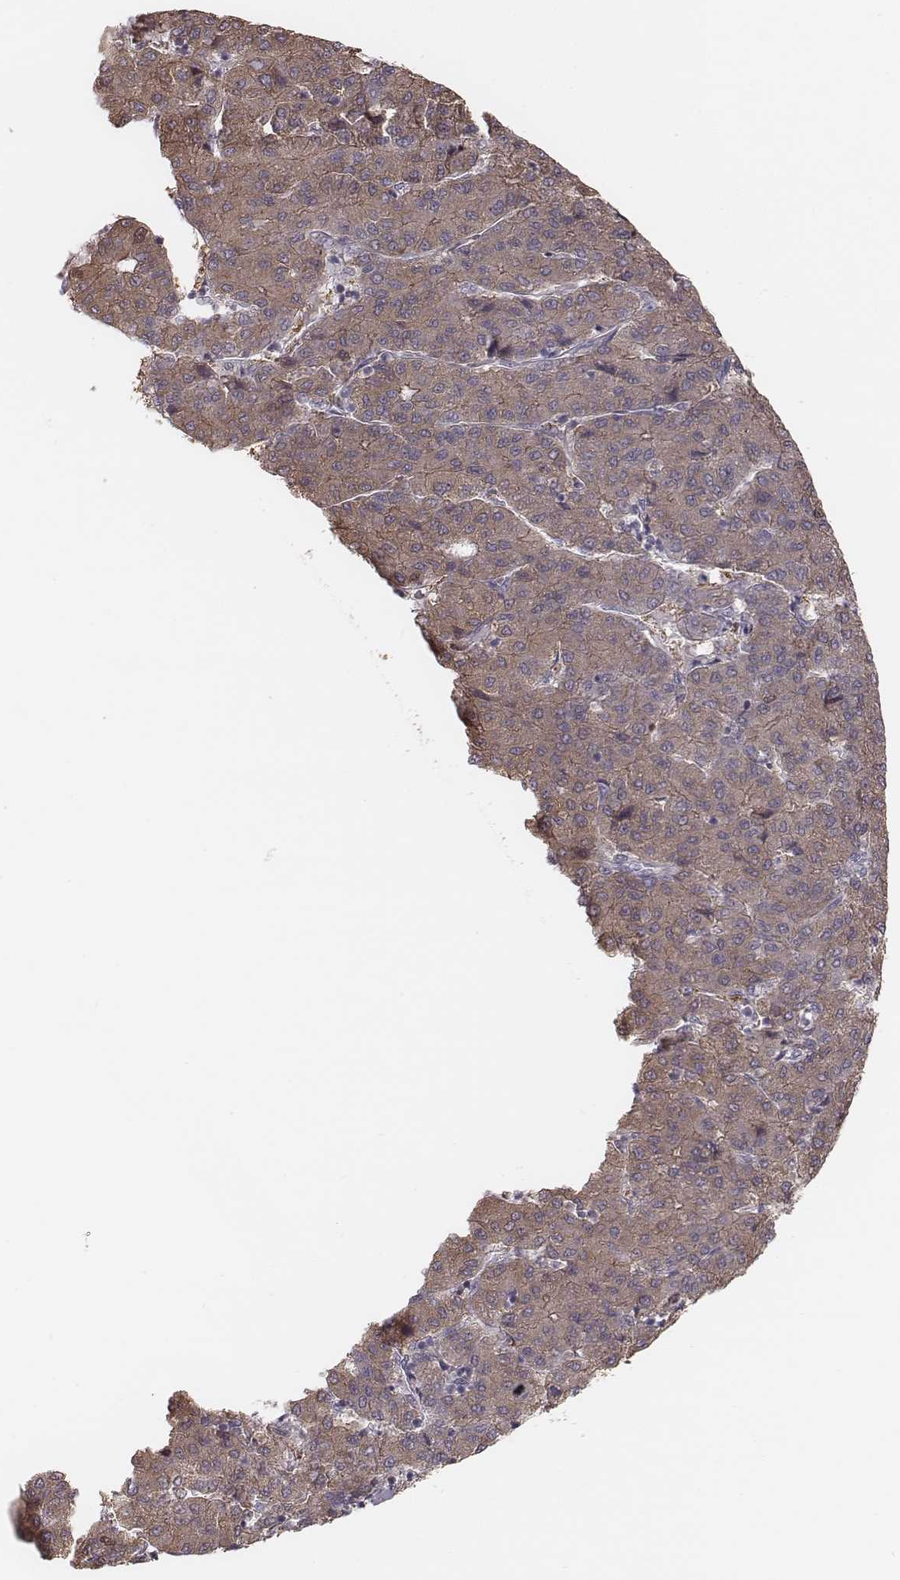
{"staining": {"intensity": "moderate", "quantity": ">75%", "location": "cytoplasmic/membranous"}, "tissue": "liver cancer", "cell_type": "Tumor cells", "image_type": "cancer", "snomed": [{"axis": "morphology", "description": "Carcinoma, Hepatocellular, NOS"}, {"axis": "topography", "description": "Liver"}], "caption": "A high-resolution histopathology image shows IHC staining of liver cancer (hepatocellular carcinoma), which demonstrates moderate cytoplasmic/membranous expression in about >75% of tumor cells.", "gene": "TDRD5", "patient": {"sex": "male", "age": 65}}